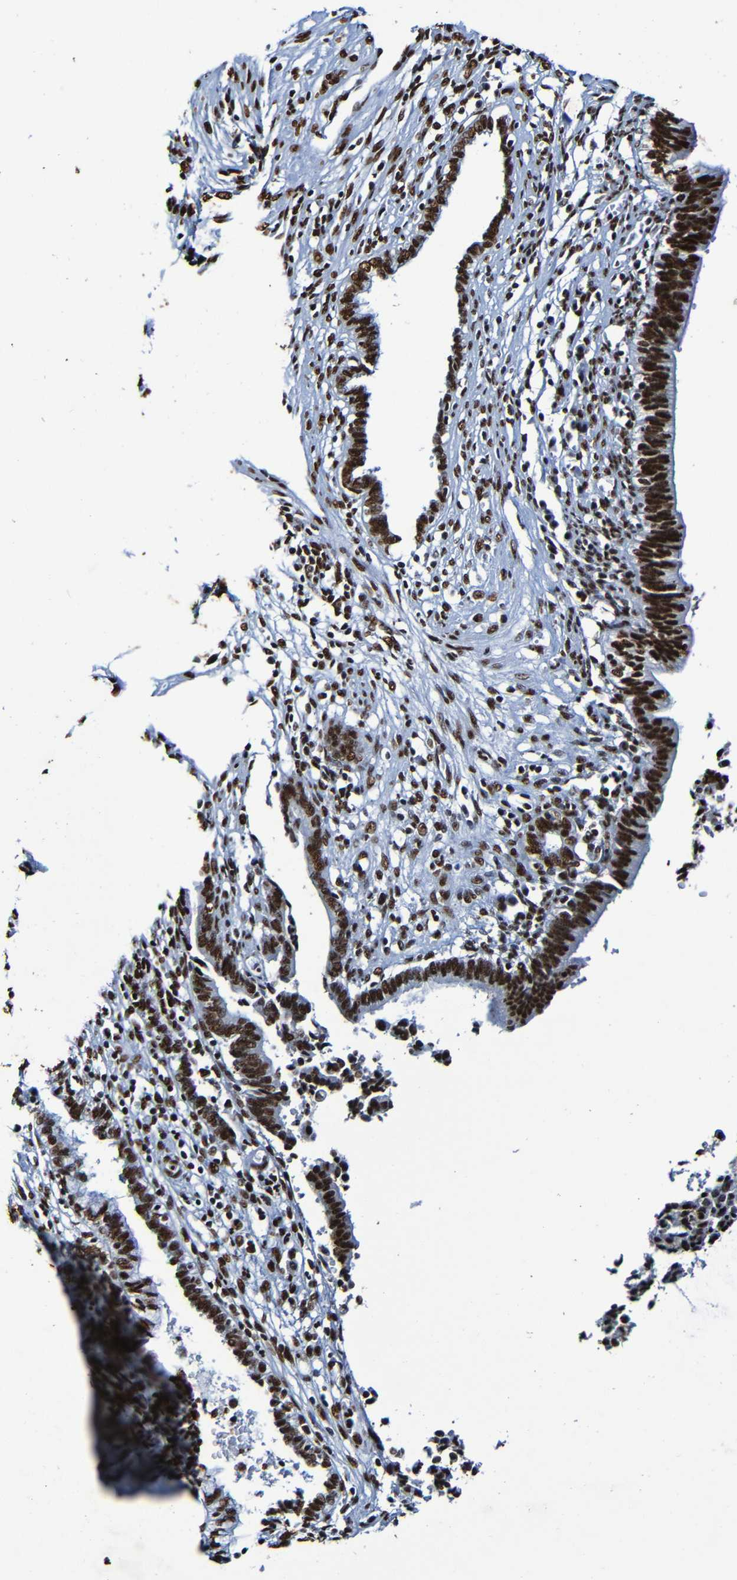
{"staining": {"intensity": "strong", "quantity": ">75%", "location": "nuclear"}, "tissue": "cervical cancer", "cell_type": "Tumor cells", "image_type": "cancer", "snomed": [{"axis": "morphology", "description": "Adenocarcinoma, NOS"}, {"axis": "topography", "description": "Cervix"}], "caption": "Immunohistochemistry (IHC) (DAB) staining of adenocarcinoma (cervical) exhibits strong nuclear protein expression in about >75% of tumor cells.", "gene": "SRSF3", "patient": {"sex": "female", "age": 44}}